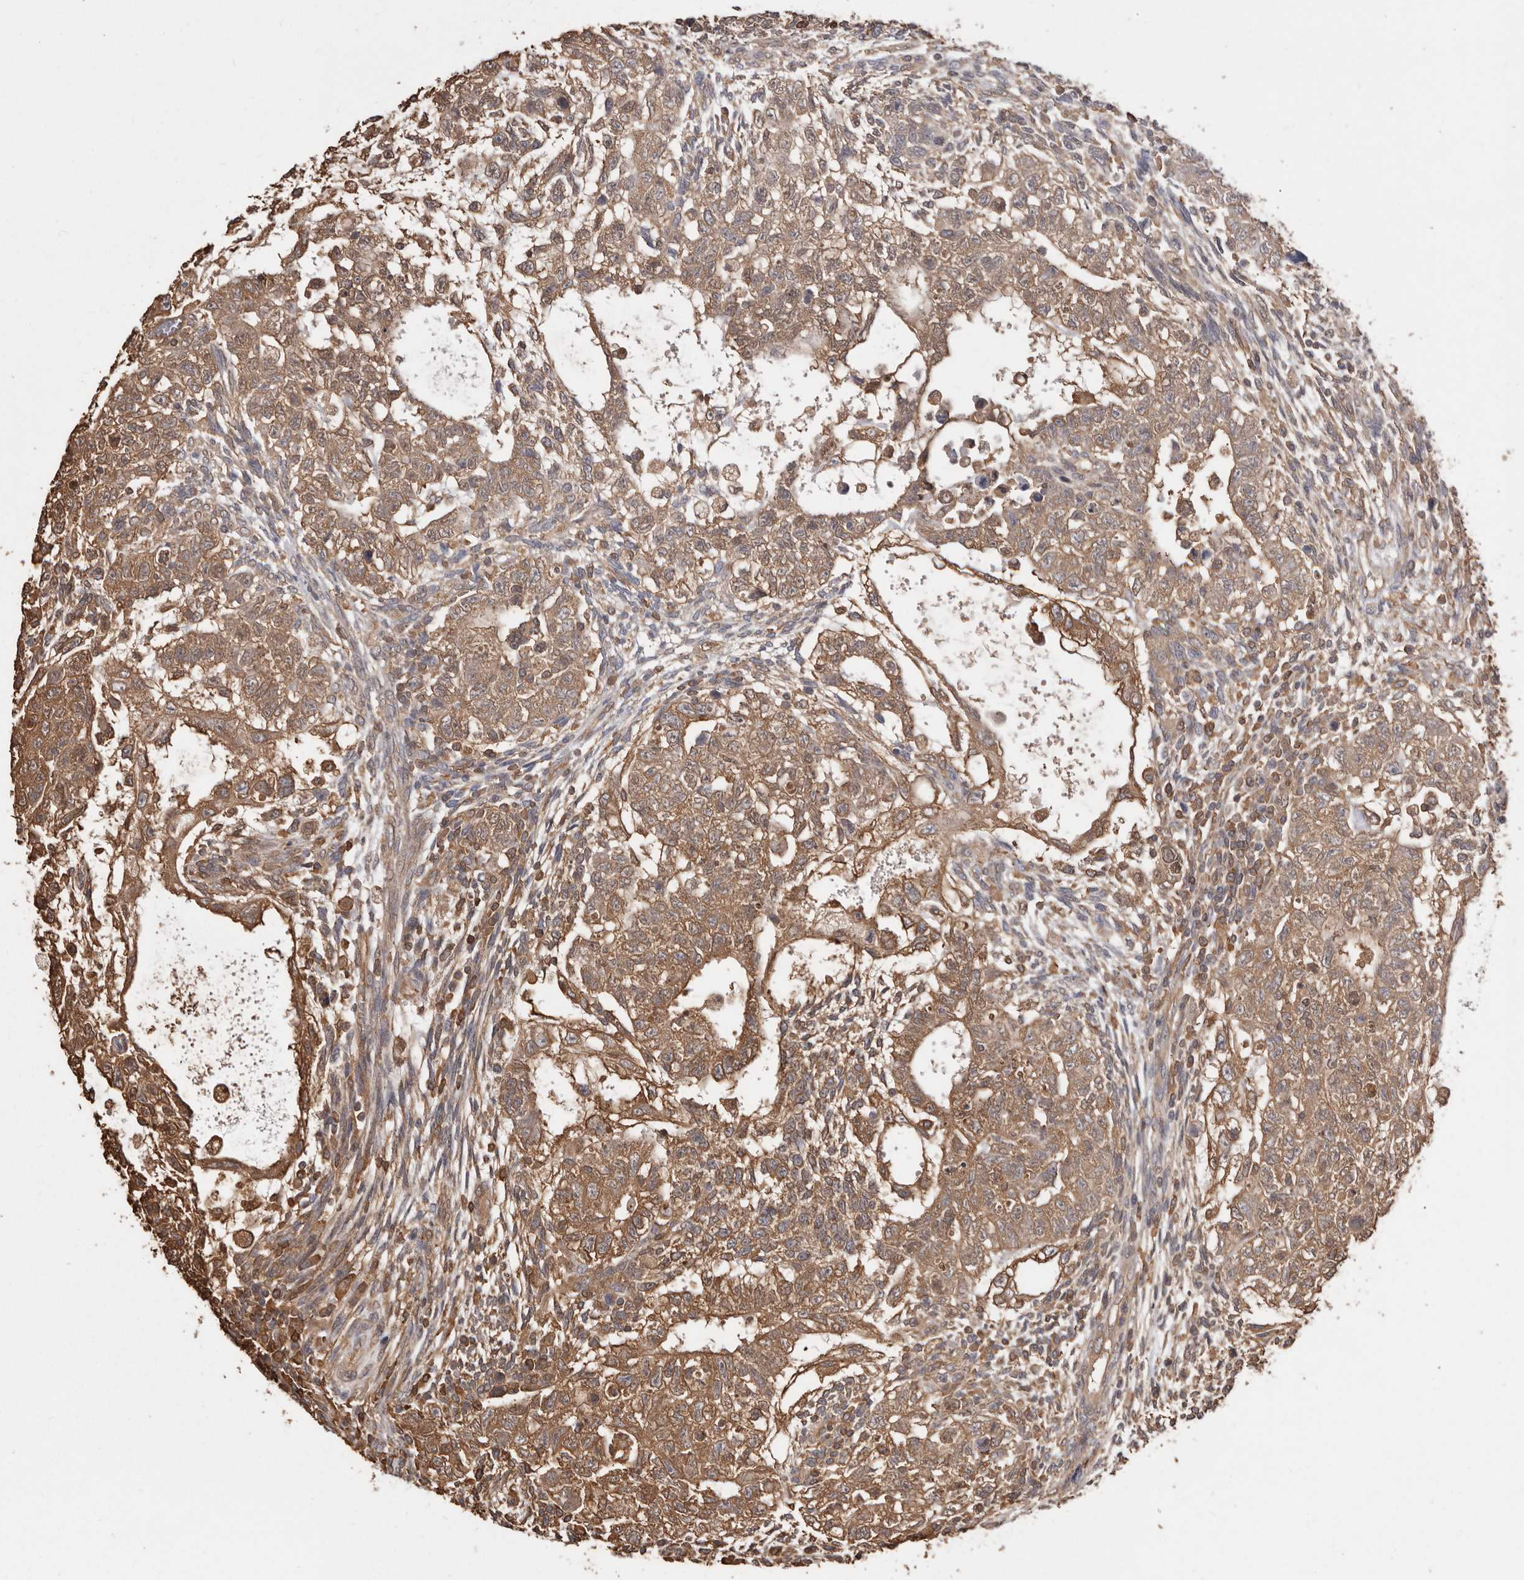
{"staining": {"intensity": "moderate", "quantity": ">75%", "location": "cytoplasmic/membranous"}, "tissue": "testis cancer", "cell_type": "Tumor cells", "image_type": "cancer", "snomed": [{"axis": "morphology", "description": "Carcinoma, Embryonal, NOS"}, {"axis": "topography", "description": "Testis"}], "caption": "Testis cancer (embryonal carcinoma) stained with a brown dye exhibits moderate cytoplasmic/membranous positive positivity in approximately >75% of tumor cells.", "gene": "PKM", "patient": {"sex": "male", "age": 37}}